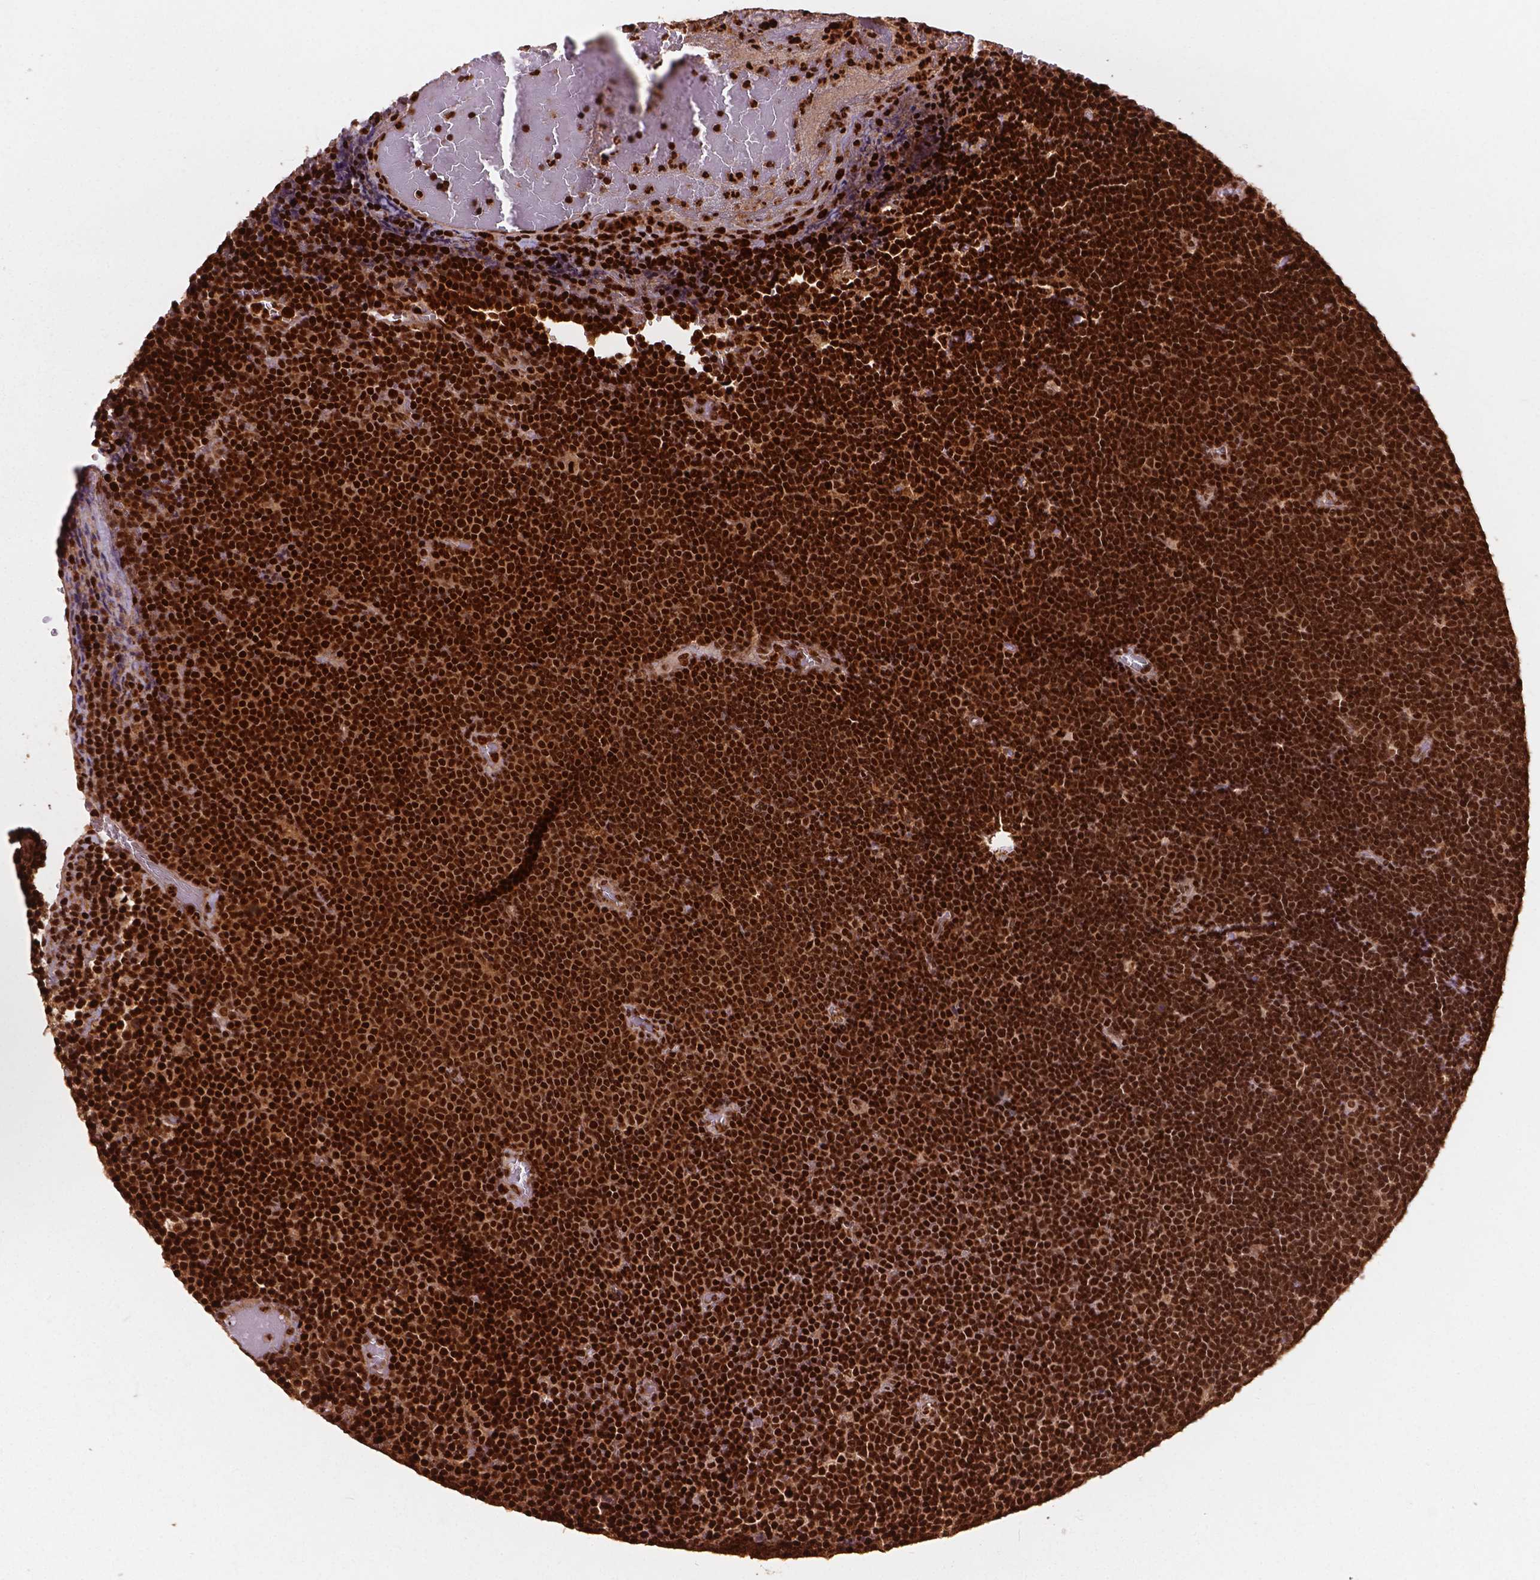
{"staining": {"intensity": "strong", "quantity": ">75%", "location": "cytoplasmic/membranous,nuclear"}, "tissue": "lymphoma", "cell_type": "Tumor cells", "image_type": "cancer", "snomed": [{"axis": "morphology", "description": "Malignant lymphoma, non-Hodgkin's type, Low grade"}, {"axis": "topography", "description": "Brain"}], "caption": "Malignant lymphoma, non-Hodgkin's type (low-grade) stained with DAB (3,3'-diaminobenzidine) immunohistochemistry (IHC) reveals high levels of strong cytoplasmic/membranous and nuclear expression in about >75% of tumor cells.", "gene": "ANP32B", "patient": {"sex": "female", "age": 66}}